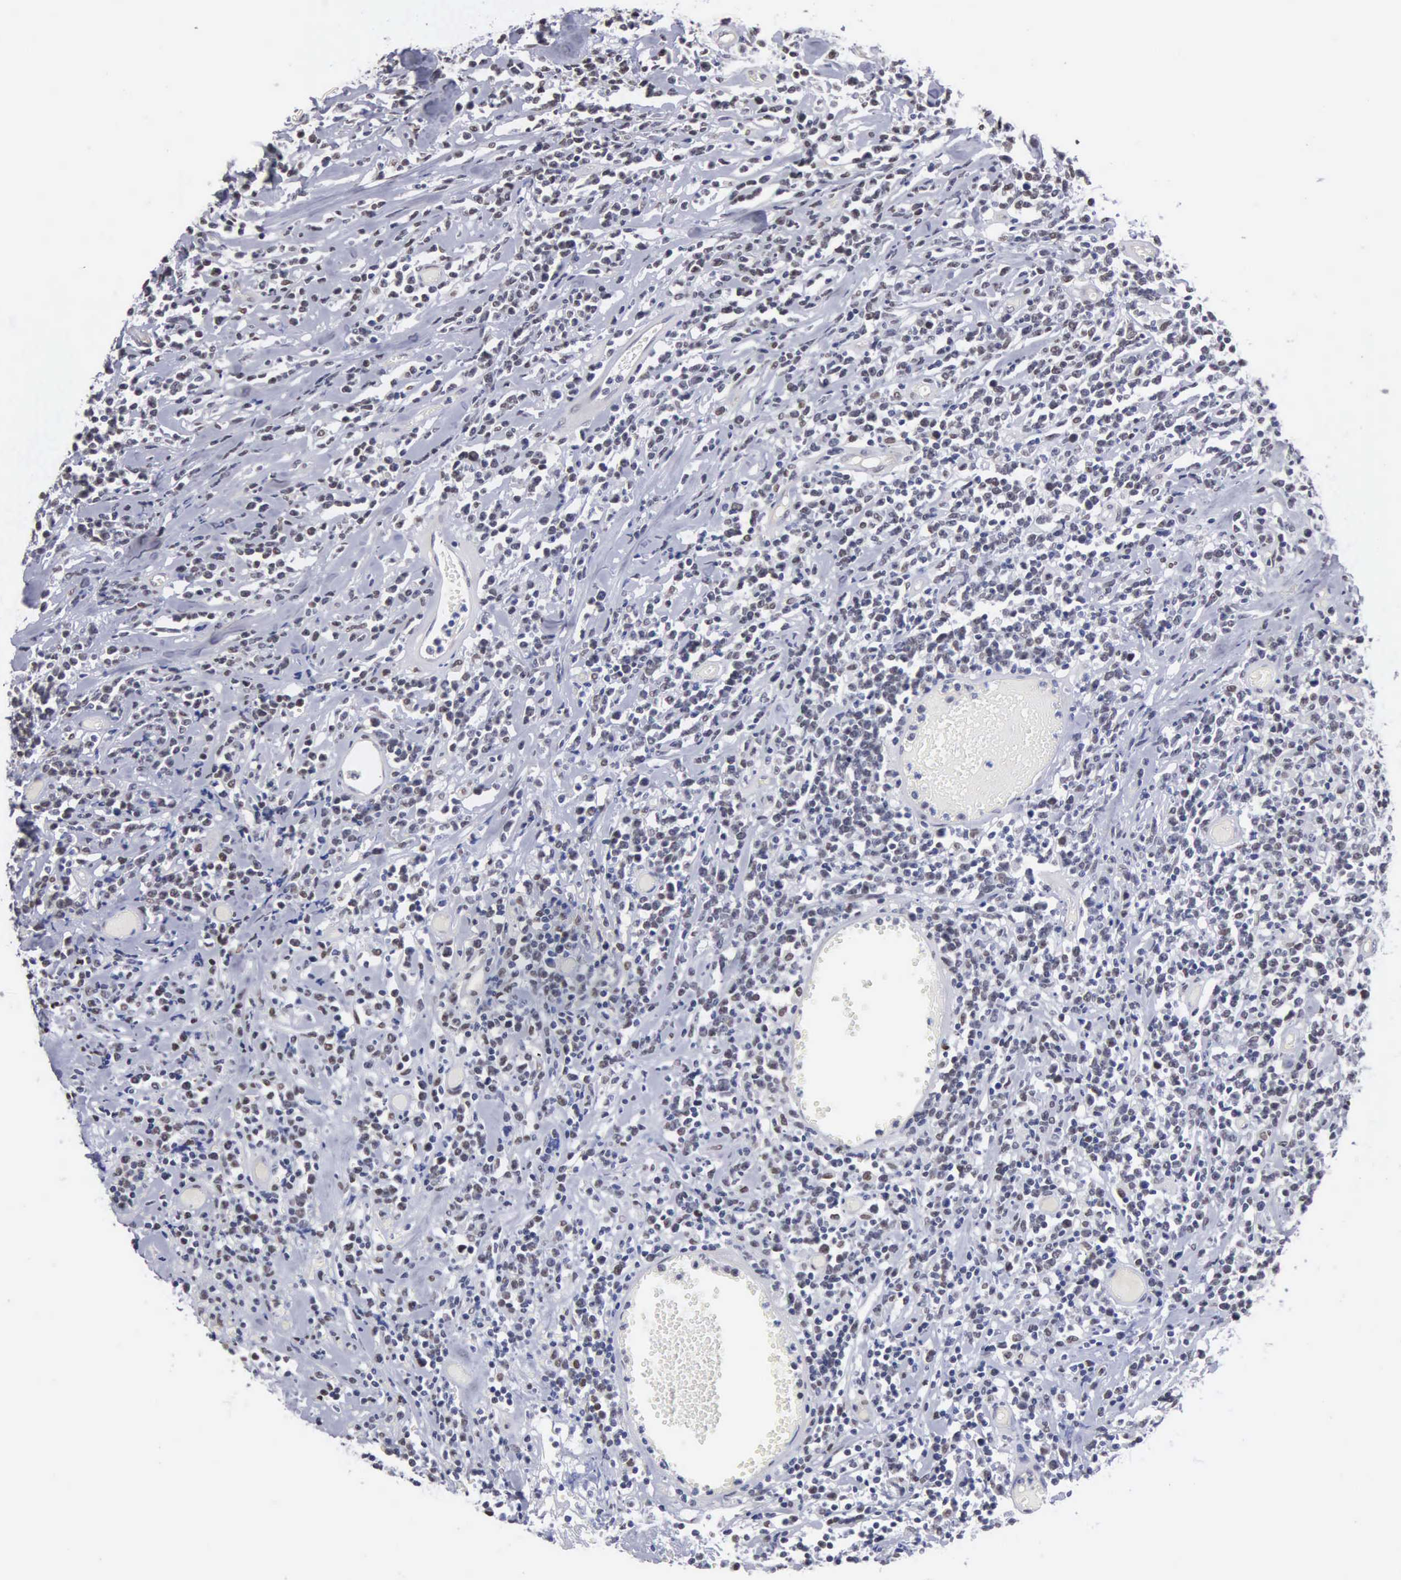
{"staining": {"intensity": "weak", "quantity": "<25%", "location": "nuclear"}, "tissue": "lymphoma", "cell_type": "Tumor cells", "image_type": "cancer", "snomed": [{"axis": "morphology", "description": "Malignant lymphoma, non-Hodgkin's type, High grade"}, {"axis": "topography", "description": "Colon"}], "caption": "Tumor cells are negative for protein expression in human malignant lymphoma, non-Hodgkin's type (high-grade).", "gene": "CCNG1", "patient": {"sex": "male", "age": 82}}